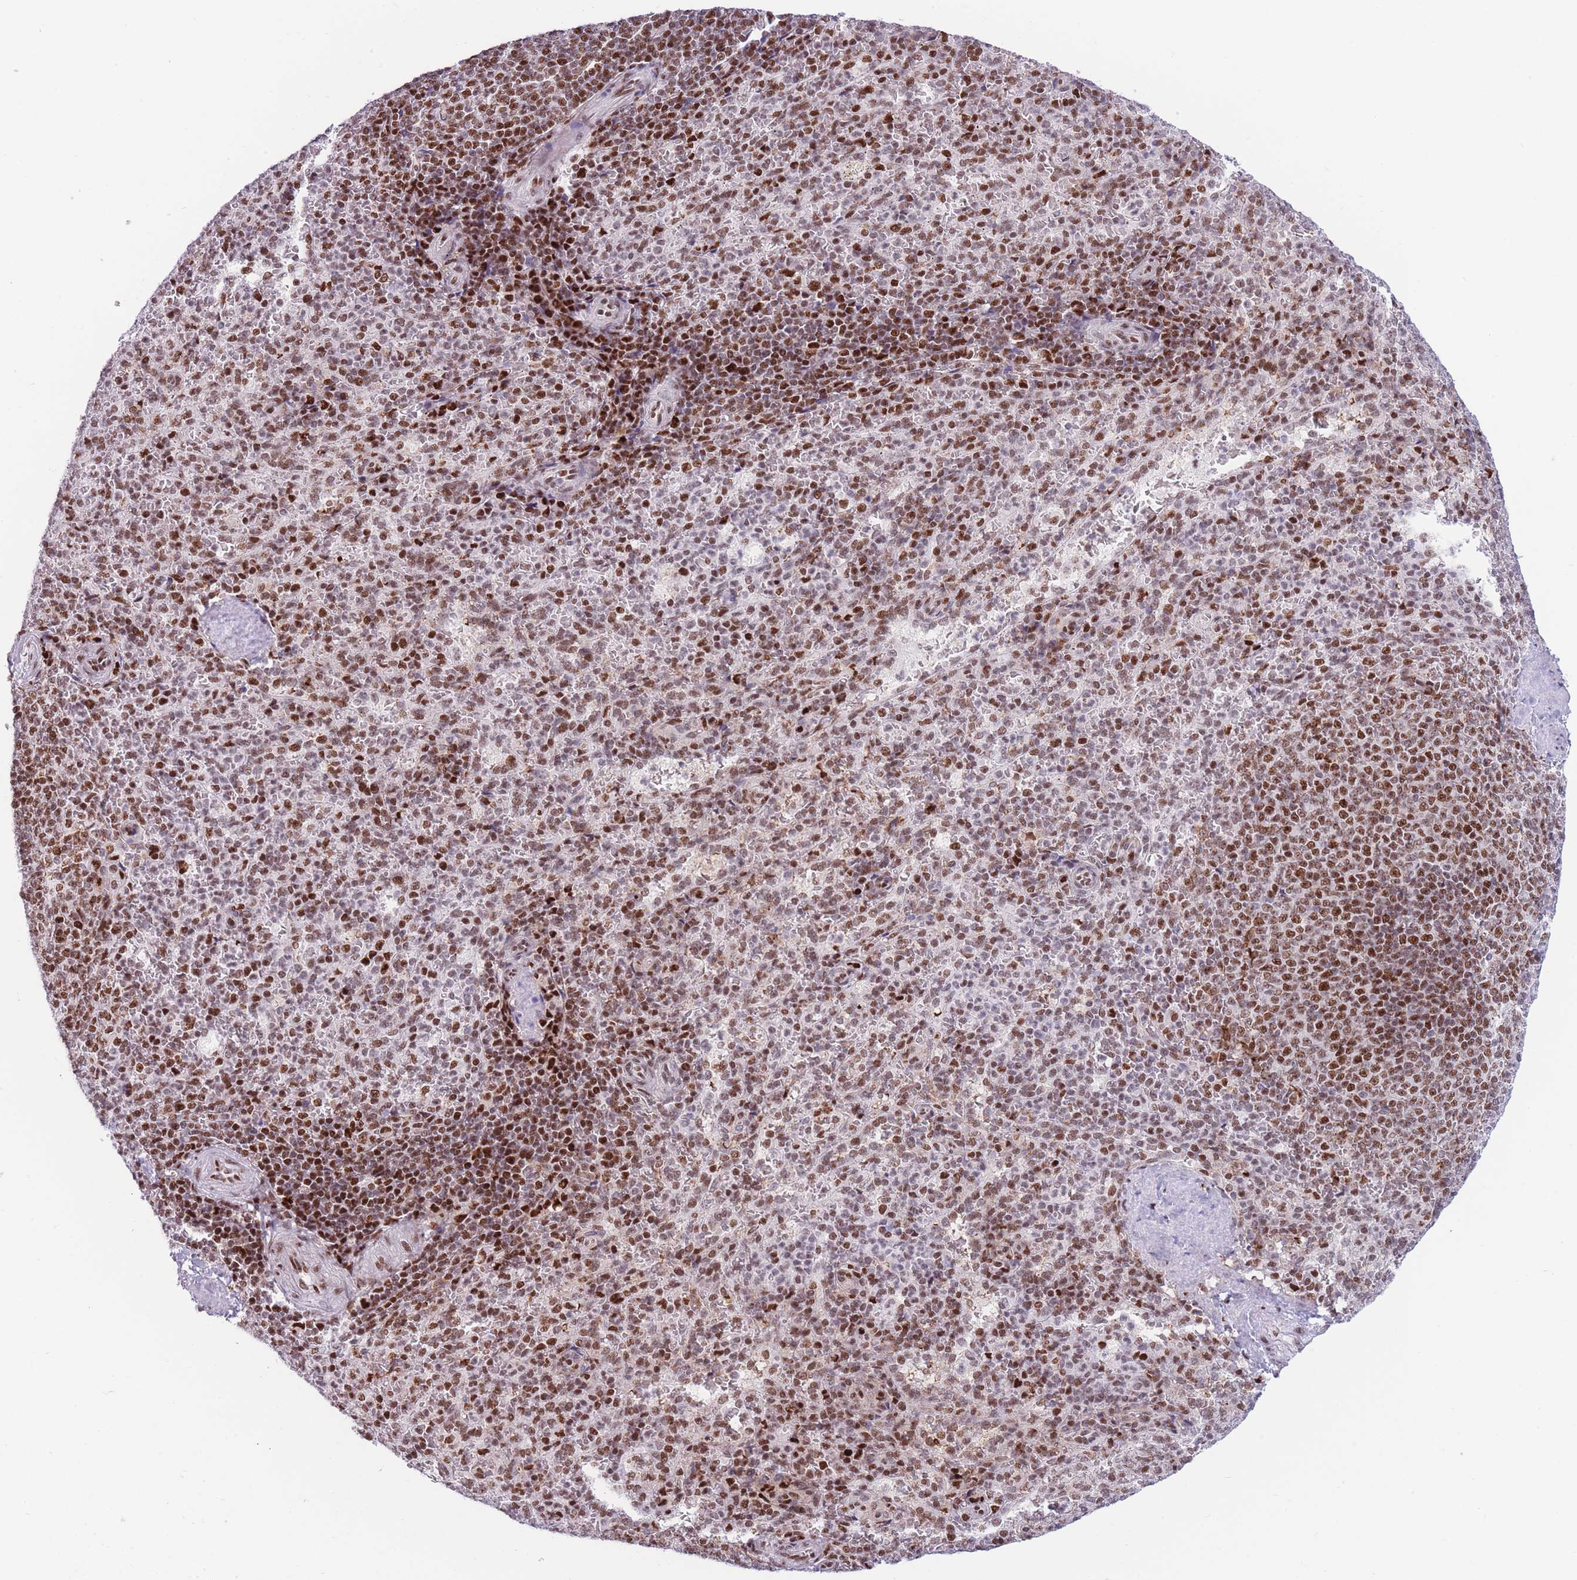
{"staining": {"intensity": "moderate", "quantity": "25%-75%", "location": "nuclear"}, "tissue": "spleen", "cell_type": "Cells in red pulp", "image_type": "normal", "snomed": [{"axis": "morphology", "description": "Normal tissue, NOS"}, {"axis": "topography", "description": "Spleen"}], "caption": "Immunohistochemical staining of unremarkable spleen demonstrates medium levels of moderate nuclear positivity in about 25%-75% of cells in red pulp.", "gene": "DNAJC3", "patient": {"sex": "female", "age": 21}}